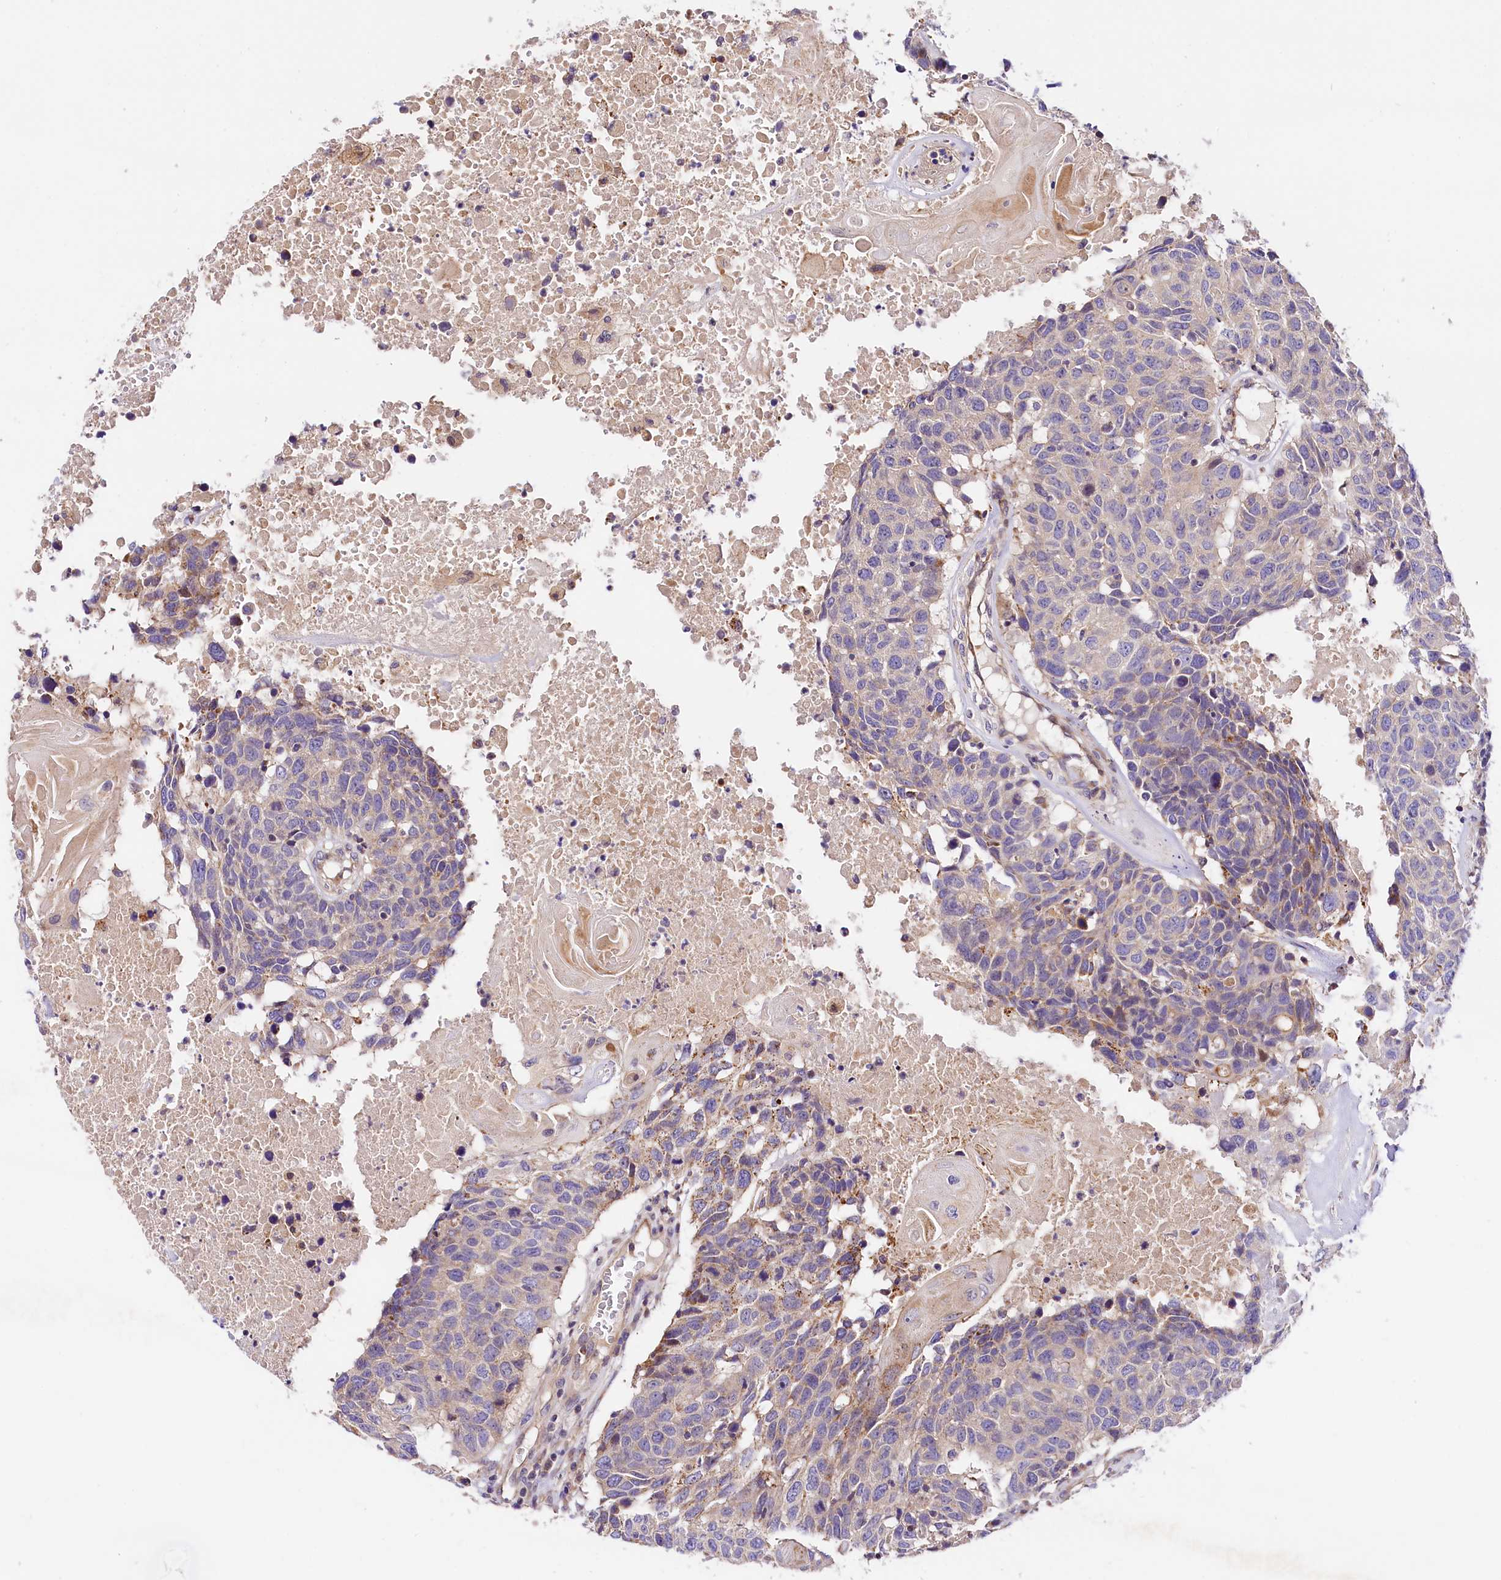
{"staining": {"intensity": "negative", "quantity": "none", "location": "none"}, "tissue": "head and neck cancer", "cell_type": "Tumor cells", "image_type": "cancer", "snomed": [{"axis": "morphology", "description": "Squamous cell carcinoma, NOS"}, {"axis": "topography", "description": "Head-Neck"}], "caption": "Tumor cells show no significant protein staining in head and neck cancer (squamous cell carcinoma). Nuclei are stained in blue.", "gene": "ARMC6", "patient": {"sex": "male", "age": 66}}